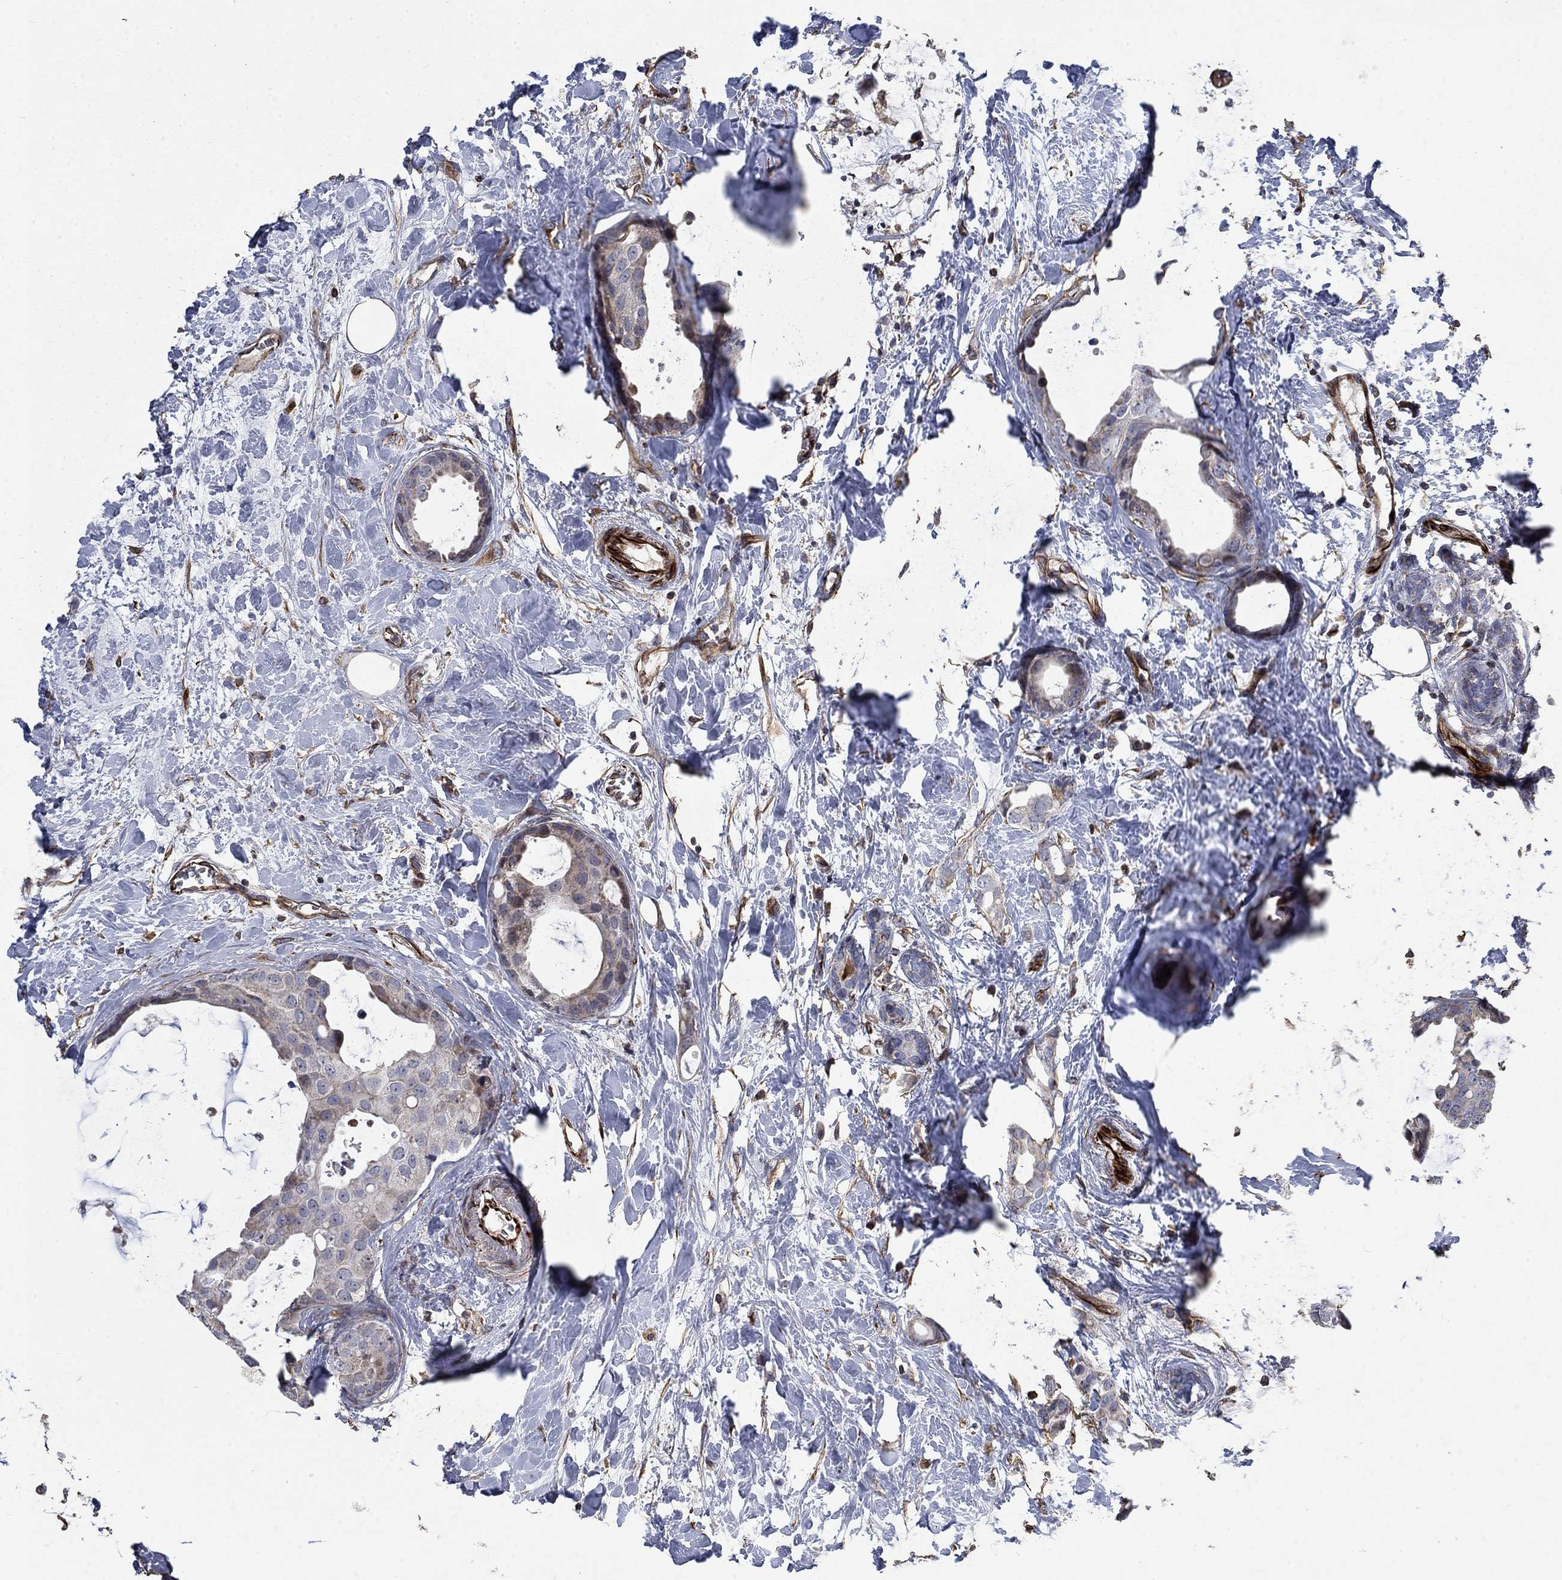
{"staining": {"intensity": "negative", "quantity": "none", "location": "none"}, "tissue": "breast cancer", "cell_type": "Tumor cells", "image_type": "cancer", "snomed": [{"axis": "morphology", "description": "Duct carcinoma"}, {"axis": "topography", "description": "Breast"}], "caption": "An IHC image of breast cancer is shown. There is no staining in tumor cells of breast cancer. The staining is performed using DAB (3,3'-diaminobenzidine) brown chromogen with nuclei counter-stained in using hematoxylin.", "gene": "NDUFC1", "patient": {"sex": "female", "age": 45}}